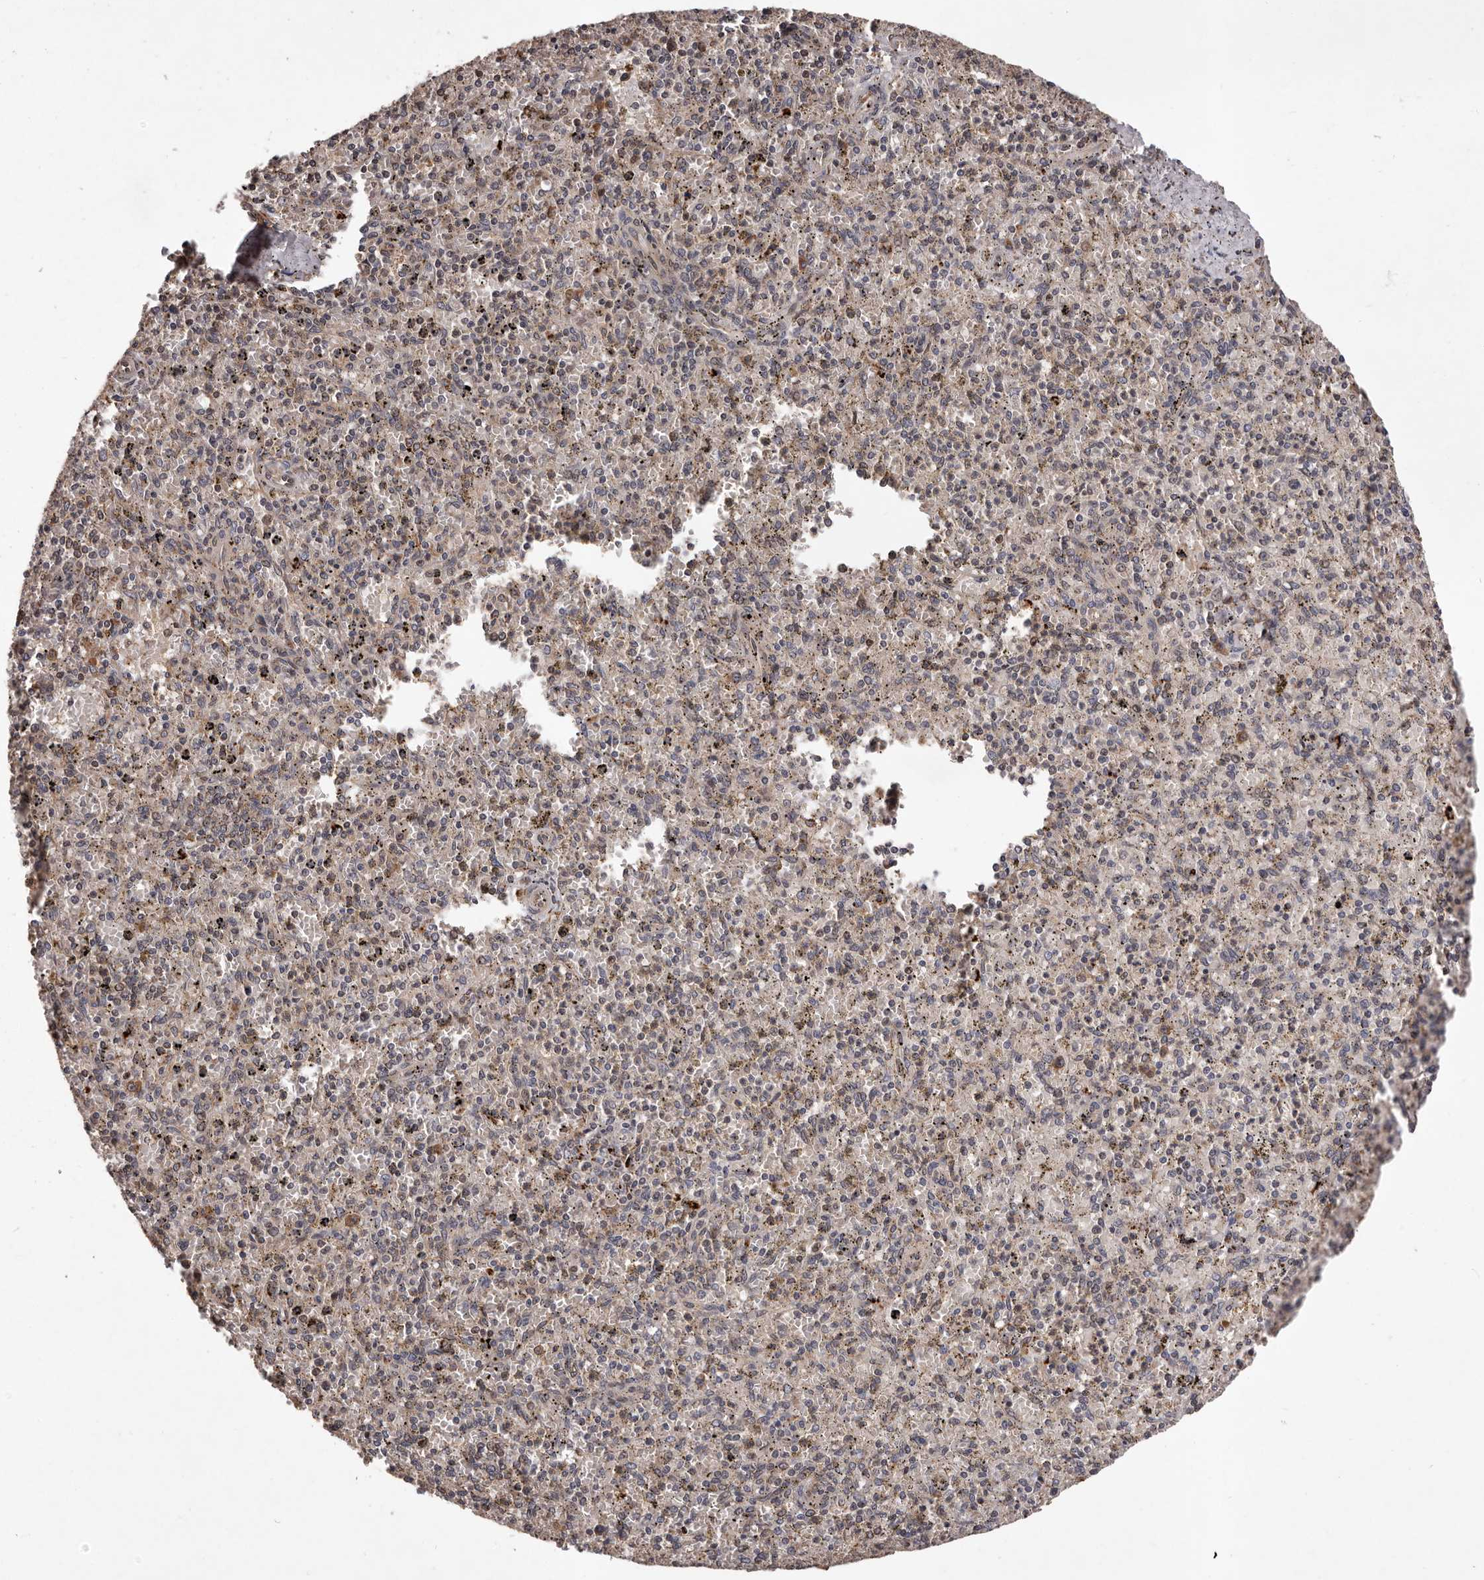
{"staining": {"intensity": "weak", "quantity": "25%-75%", "location": "cytoplasmic/membranous,nuclear"}, "tissue": "spleen", "cell_type": "Cells in red pulp", "image_type": "normal", "snomed": [{"axis": "morphology", "description": "Normal tissue, NOS"}, {"axis": "topography", "description": "Spleen"}], "caption": "Cells in red pulp exhibit low levels of weak cytoplasmic/membranous,nuclear expression in about 25%-75% of cells in normal spleen.", "gene": "GADD45B", "patient": {"sex": "male", "age": 72}}